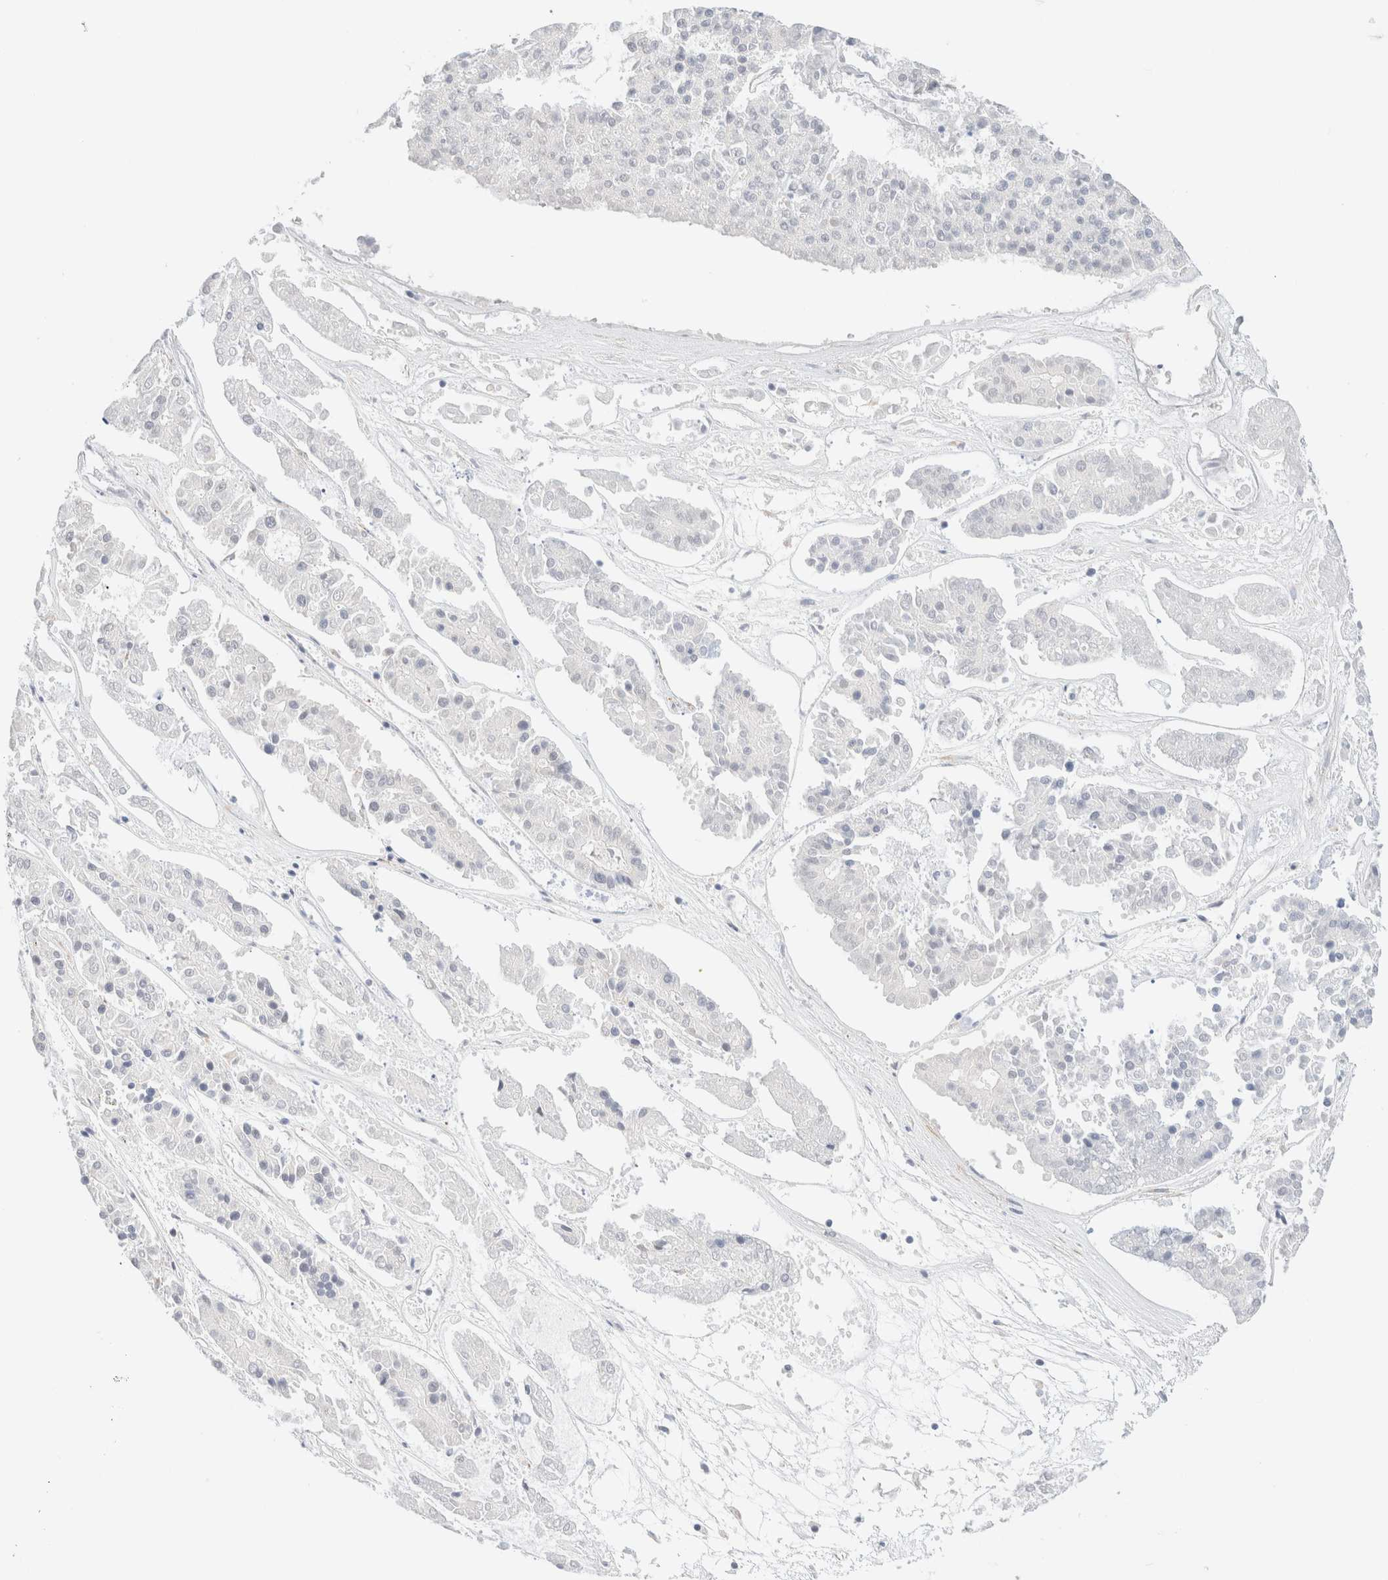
{"staining": {"intensity": "negative", "quantity": "none", "location": "none"}, "tissue": "pancreatic cancer", "cell_type": "Tumor cells", "image_type": "cancer", "snomed": [{"axis": "morphology", "description": "Adenocarcinoma, NOS"}, {"axis": "topography", "description": "Pancreas"}], "caption": "This is a micrograph of IHC staining of pancreatic adenocarcinoma, which shows no staining in tumor cells. (DAB immunohistochemistry visualized using brightfield microscopy, high magnification).", "gene": "UNC13B", "patient": {"sex": "male", "age": 50}}